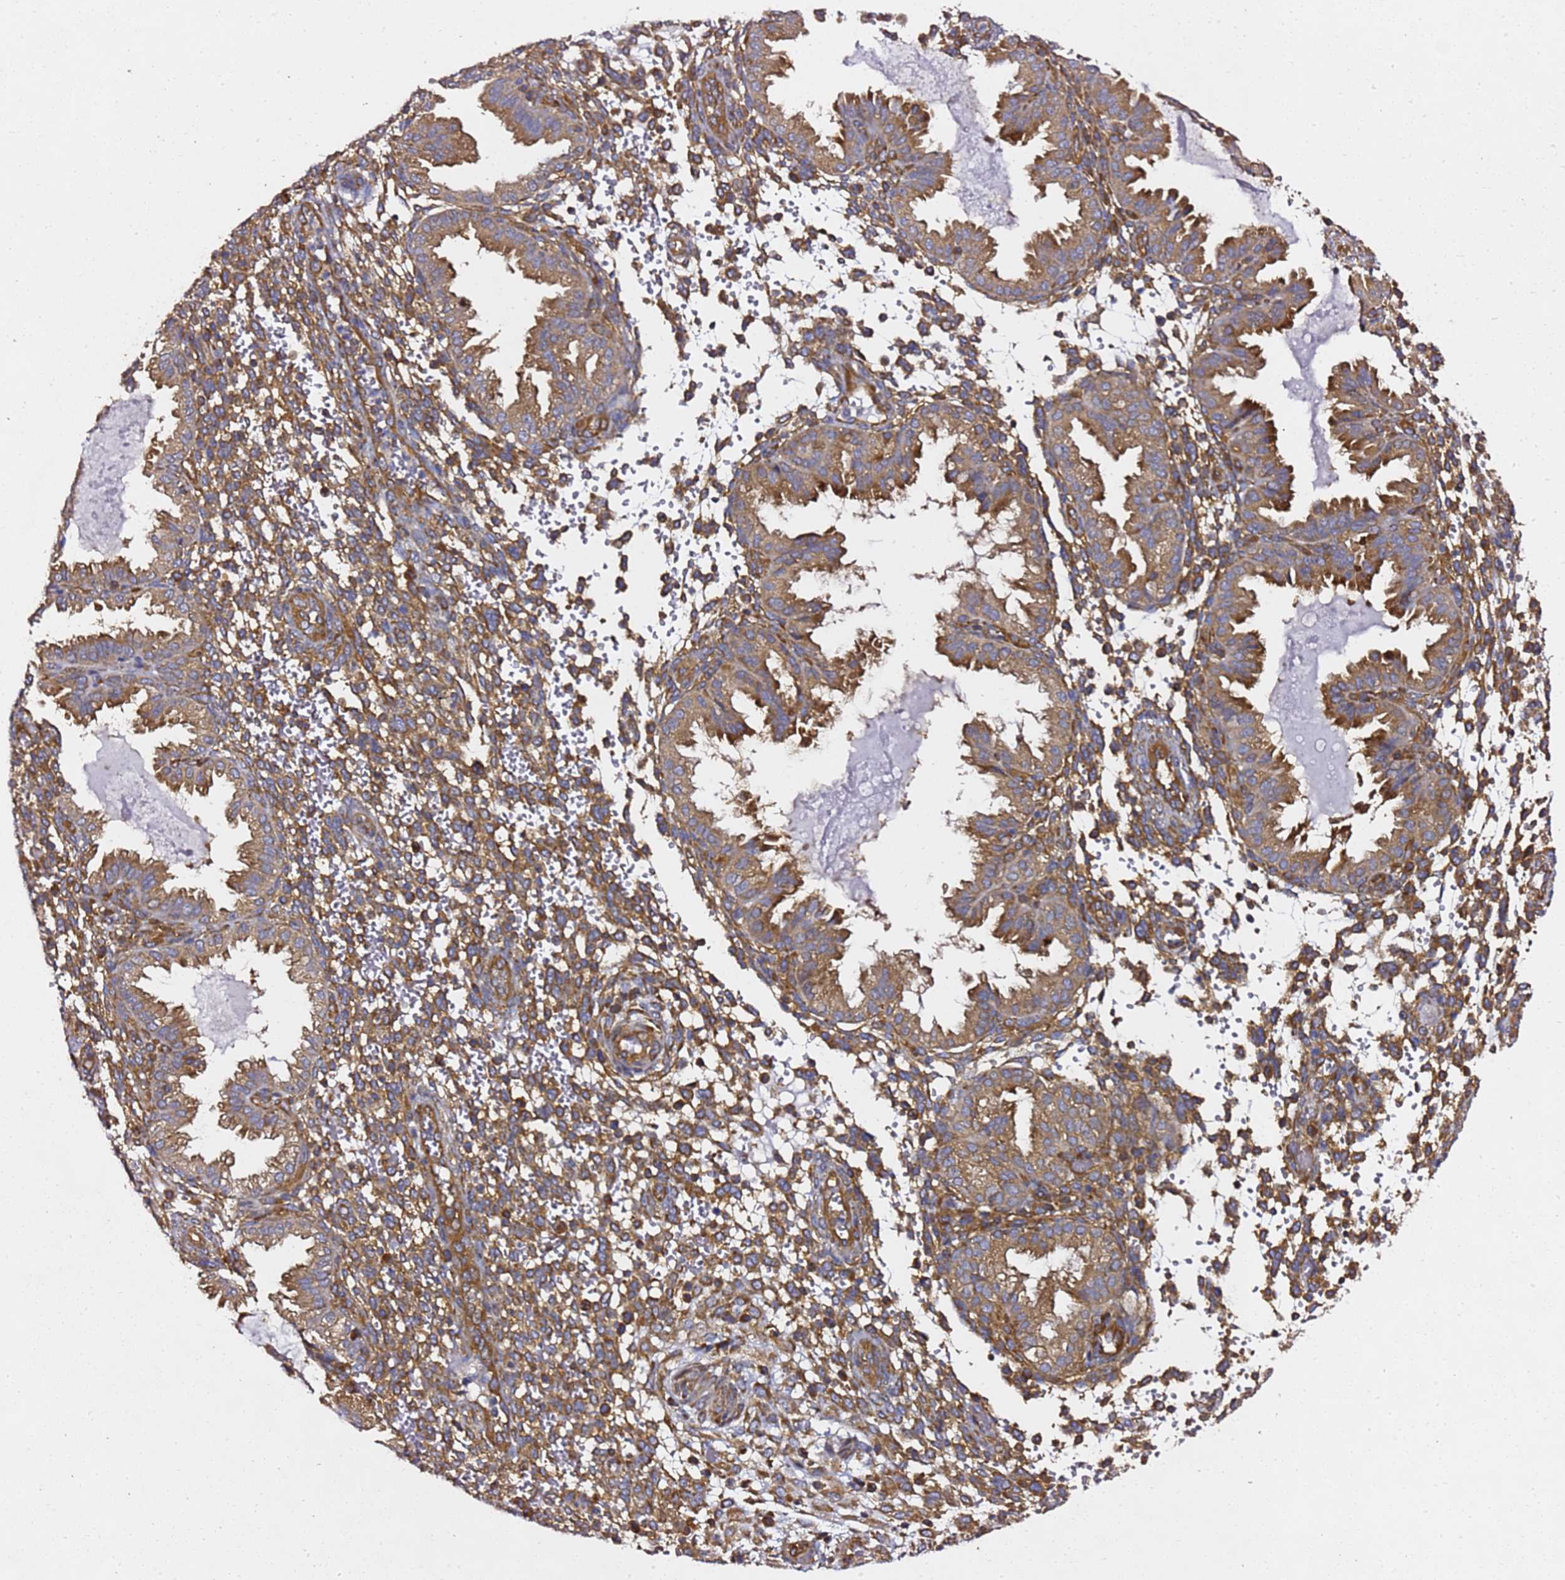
{"staining": {"intensity": "moderate", "quantity": "25%-75%", "location": "cytoplasmic/membranous"}, "tissue": "endometrium", "cell_type": "Cells in endometrial stroma", "image_type": "normal", "snomed": [{"axis": "morphology", "description": "Normal tissue, NOS"}, {"axis": "topography", "description": "Endometrium"}], "caption": "Protein positivity by IHC exhibits moderate cytoplasmic/membranous staining in about 25%-75% of cells in endometrial stroma in unremarkable endometrium.", "gene": "TPST1", "patient": {"sex": "female", "age": 33}}